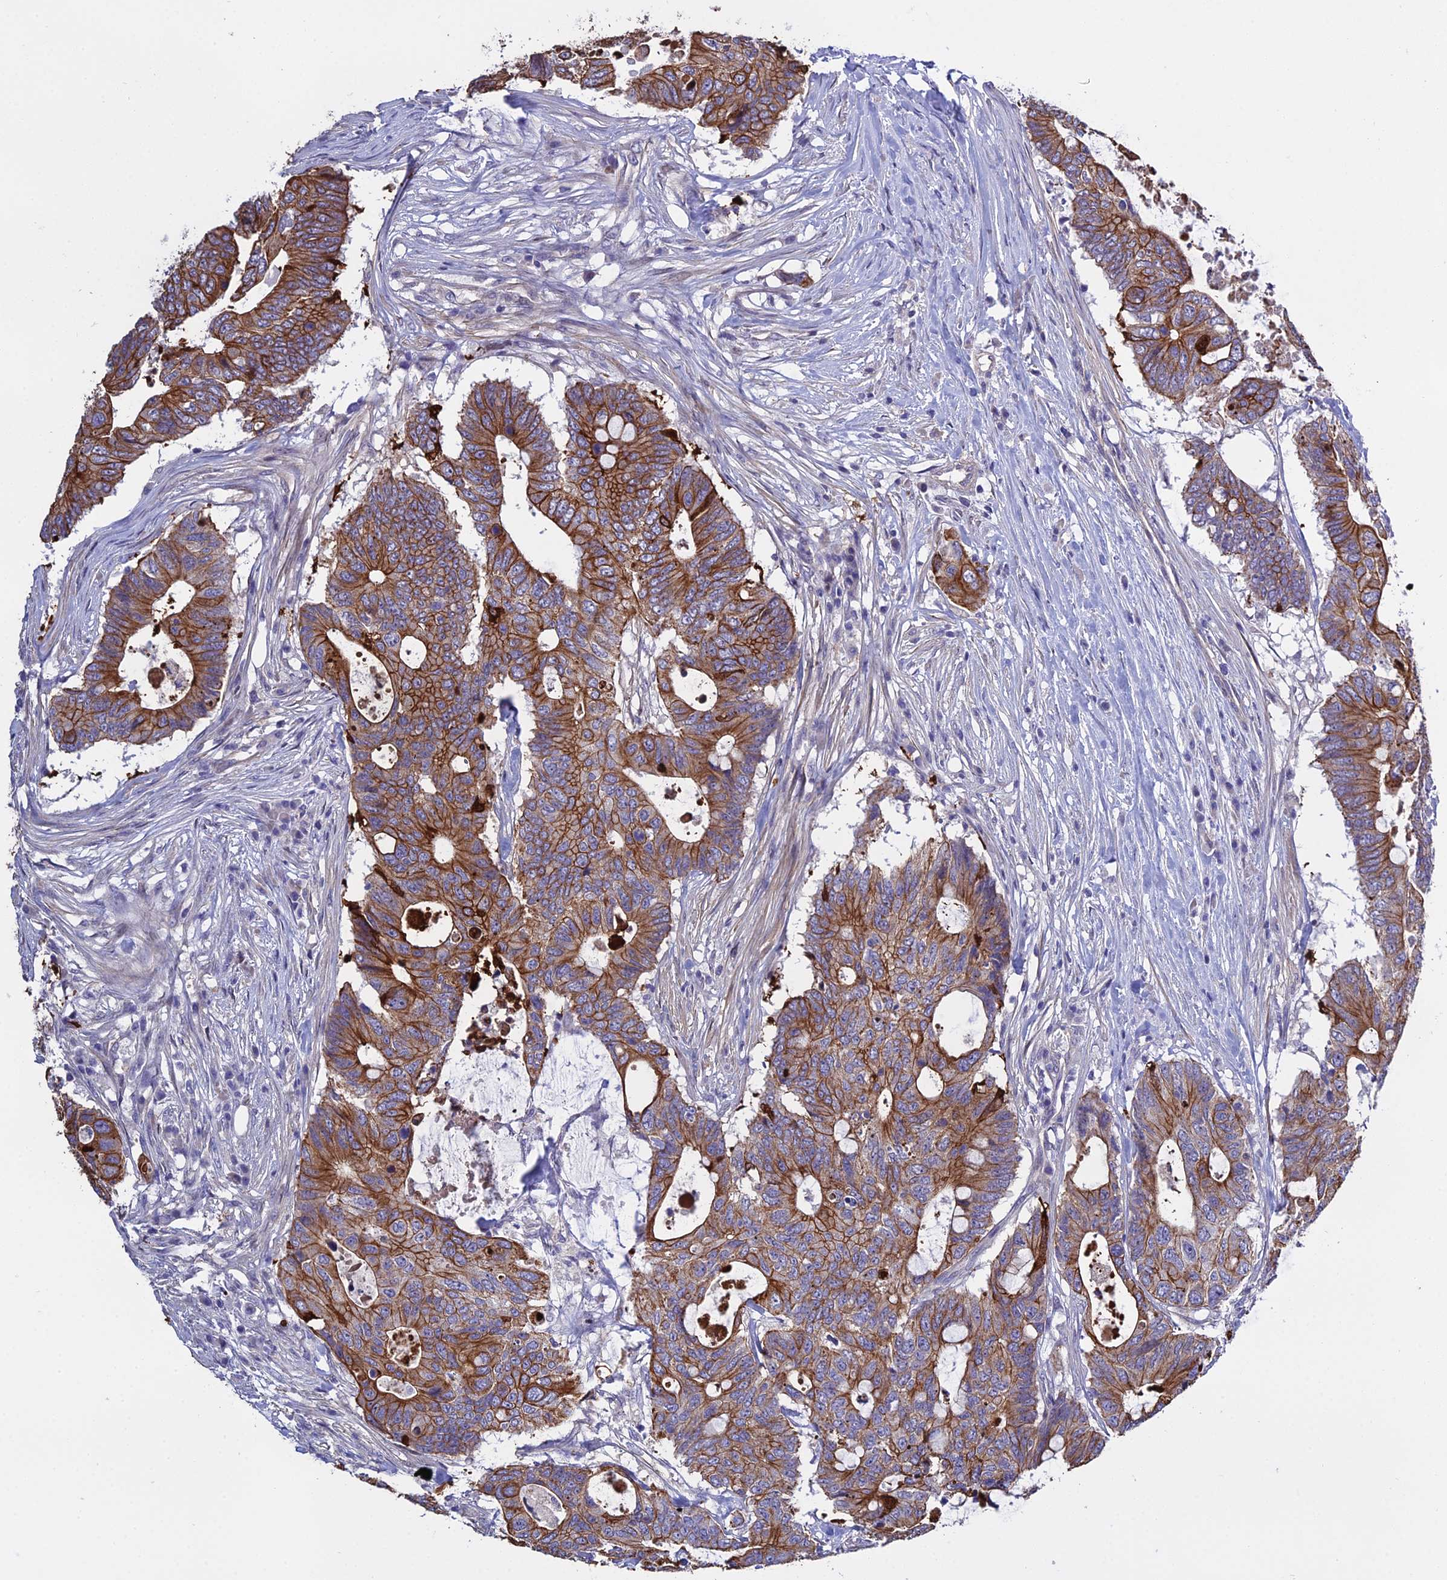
{"staining": {"intensity": "moderate", "quantity": "25%-75%", "location": "cytoplasmic/membranous"}, "tissue": "colorectal cancer", "cell_type": "Tumor cells", "image_type": "cancer", "snomed": [{"axis": "morphology", "description": "Adenocarcinoma, NOS"}, {"axis": "topography", "description": "Colon"}], "caption": "This image reveals IHC staining of human colorectal cancer, with medium moderate cytoplasmic/membranous positivity in about 25%-75% of tumor cells.", "gene": "LZTS2", "patient": {"sex": "male", "age": 71}}